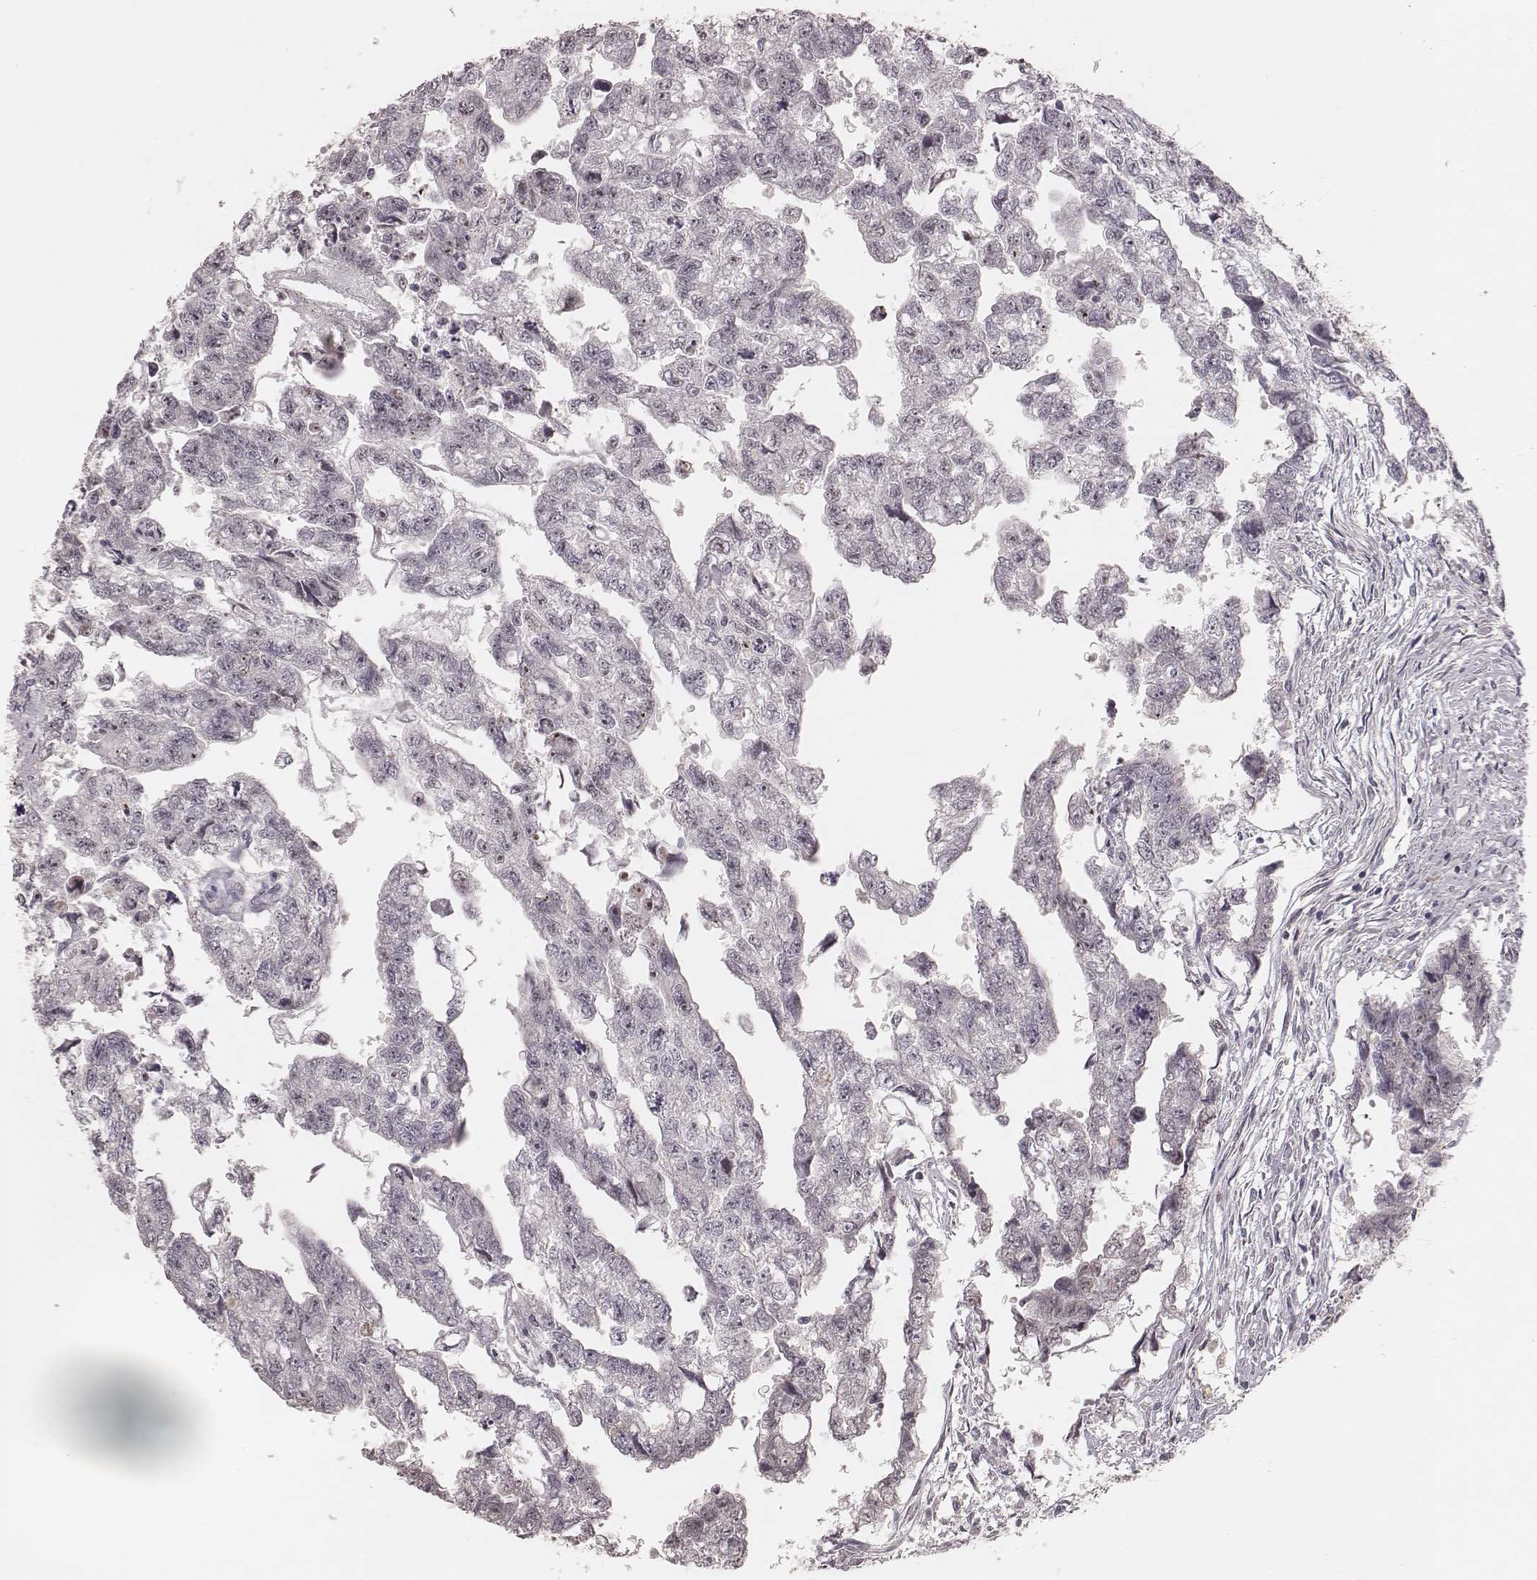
{"staining": {"intensity": "negative", "quantity": "none", "location": "none"}, "tissue": "testis cancer", "cell_type": "Tumor cells", "image_type": "cancer", "snomed": [{"axis": "morphology", "description": "Carcinoma, Embryonal, NOS"}, {"axis": "morphology", "description": "Teratoma, malignant, NOS"}, {"axis": "topography", "description": "Testis"}], "caption": "A photomicrograph of testis embryonal carcinoma stained for a protein reveals no brown staining in tumor cells.", "gene": "FAM13B", "patient": {"sex": "male", "age": 44}}